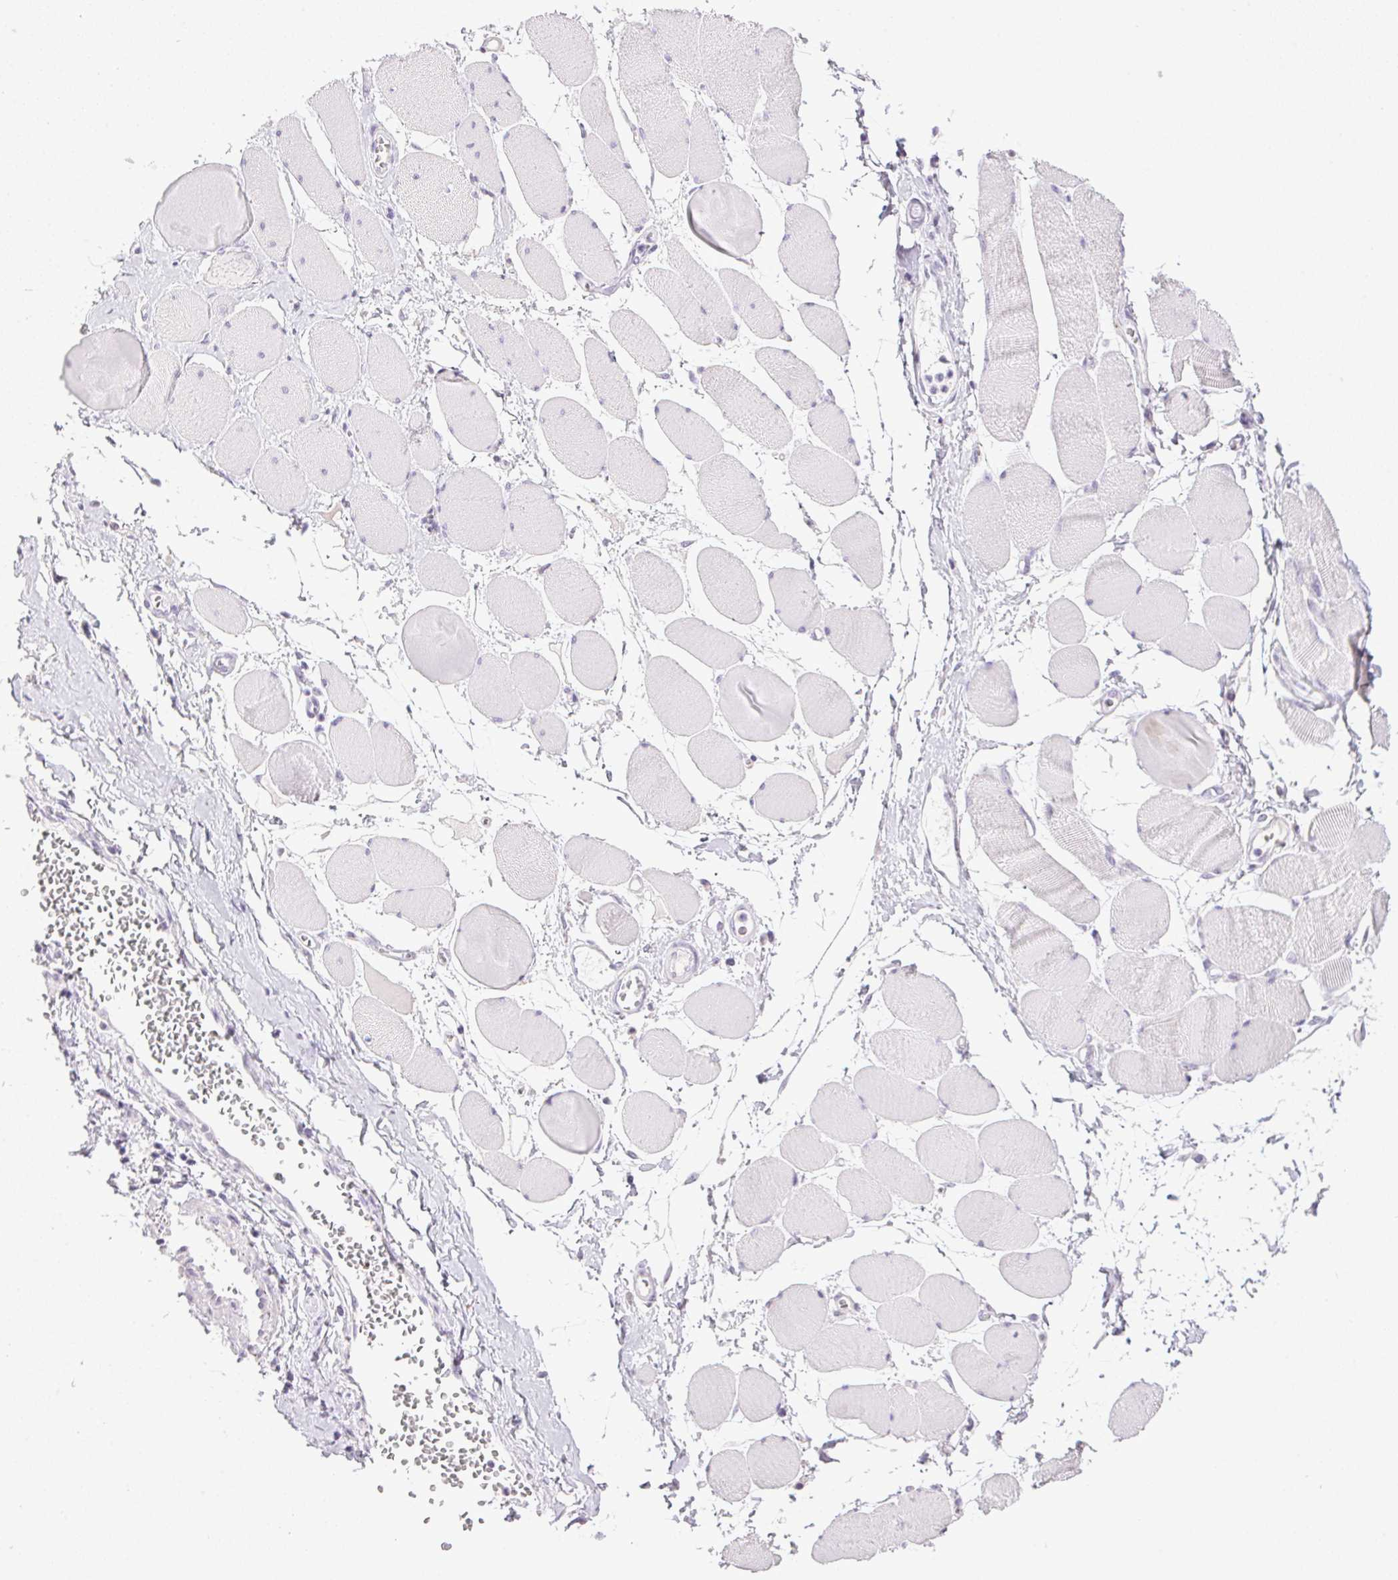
{"staining": {"intensity": "negative", "quantity": "none", "location": "none"}, "tissue": "skeletal muscle", "cell_type": "Myocytes", "image_type": "normal", "snomed": [{"axis": "morphology", "description": "Normal tissue, NOS"}, {"axis": "topography", "description": "Skeletal muscle"}], "caption": "DAB (3,3'-diaminobenzidine) immunohistochemical staining of benign human skeletal muscle demonstrates no significant expression in myocytes.", "gene": "TMEM88B", "patient": {"sex": "female", "age": 75}}